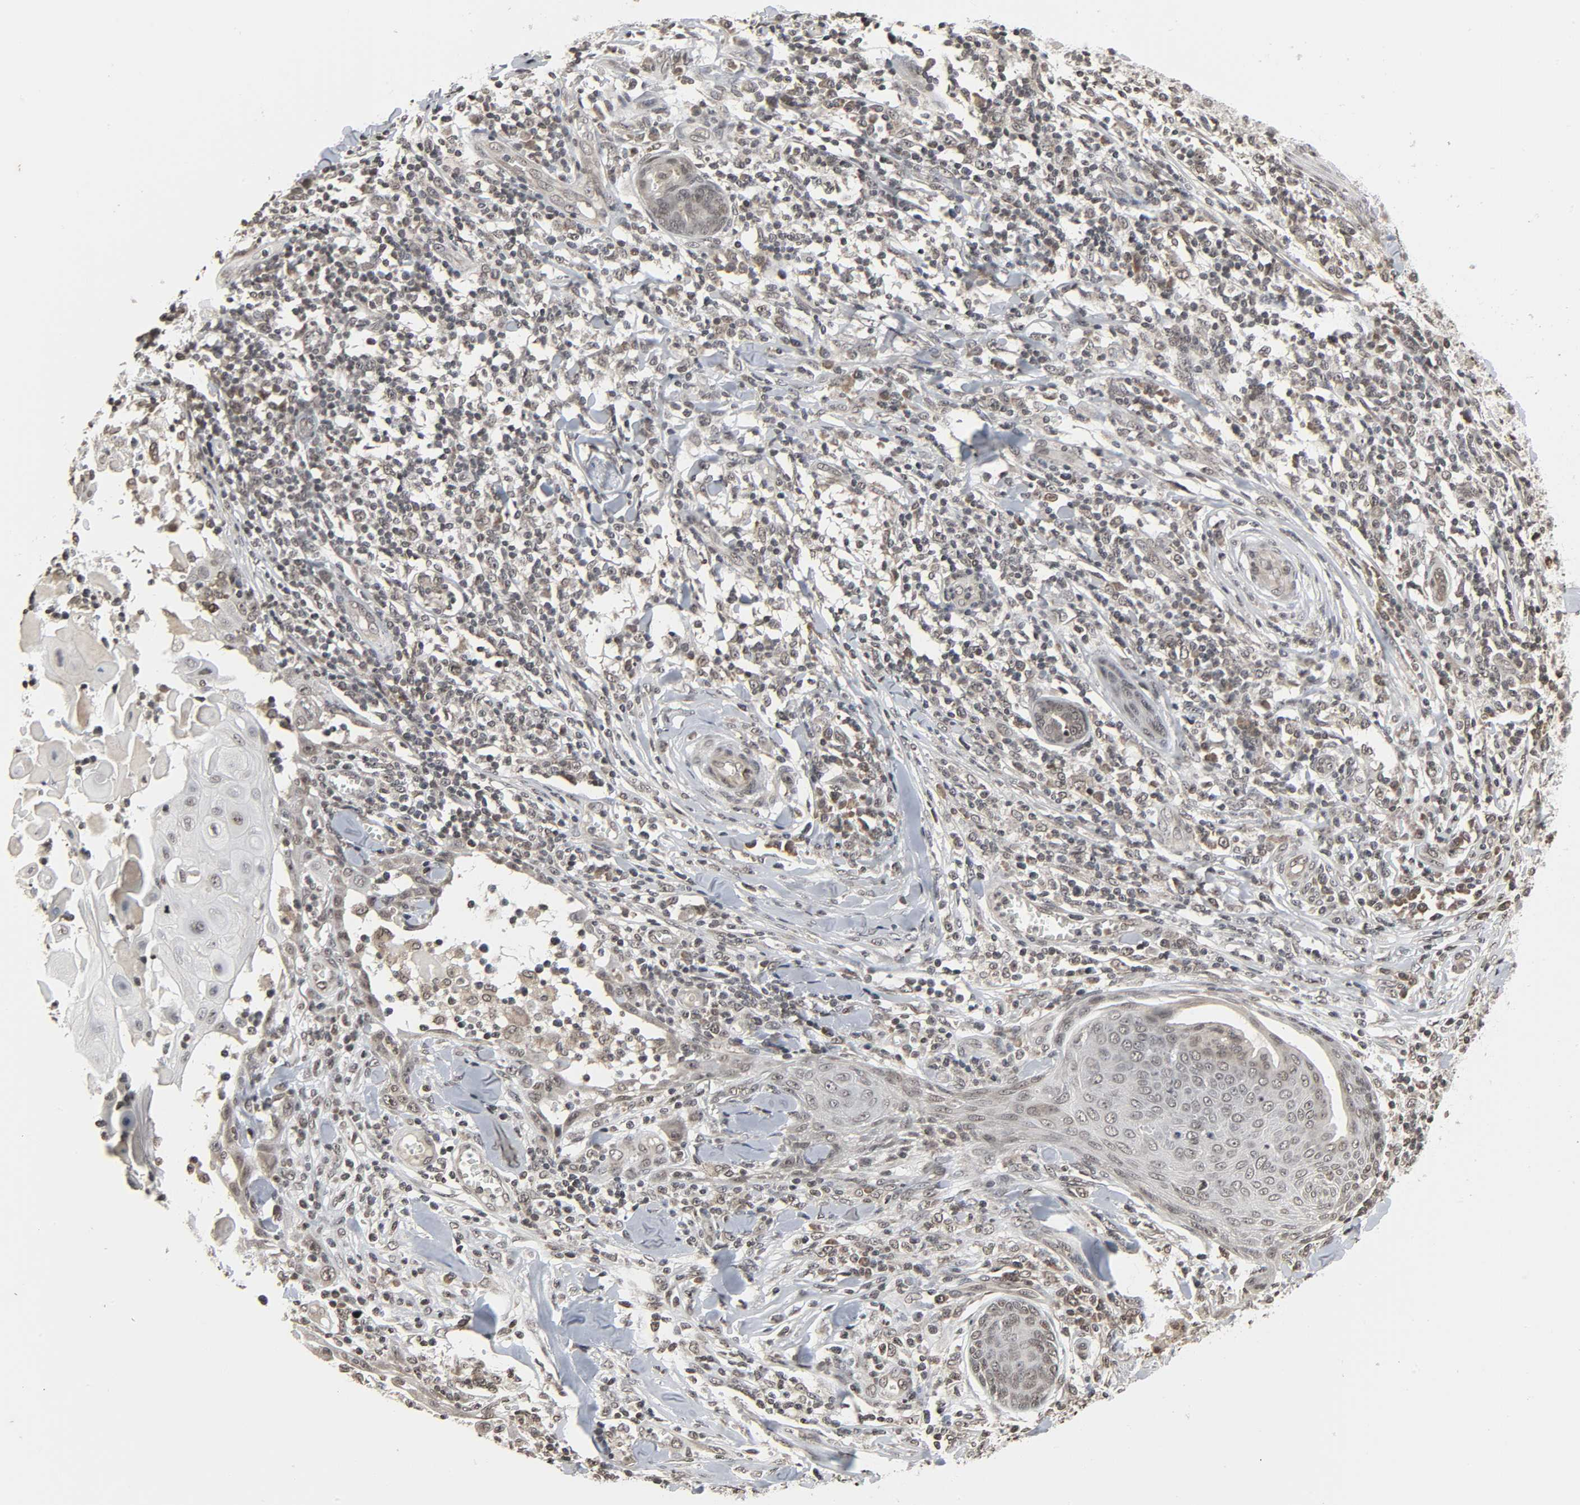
{"staining": {"intensity": "weak", "quantity": "<25%", "location": "nuclear"}, "tissue": "skin cancer", "cell_type": "Tumor cells", "image_type": "cancer", "snomed": [{"axis": "morphology", "description": "Squamous cell carcinoma, NOS"}, {"axis": "topography", "description": "Skin"}], "caption": "Protein analysis of skin squamous cell carcinoma displays no significant staining in tumor cells.", "gene": "XRCC1", "patient": {"sex": "male", "age": 24}}